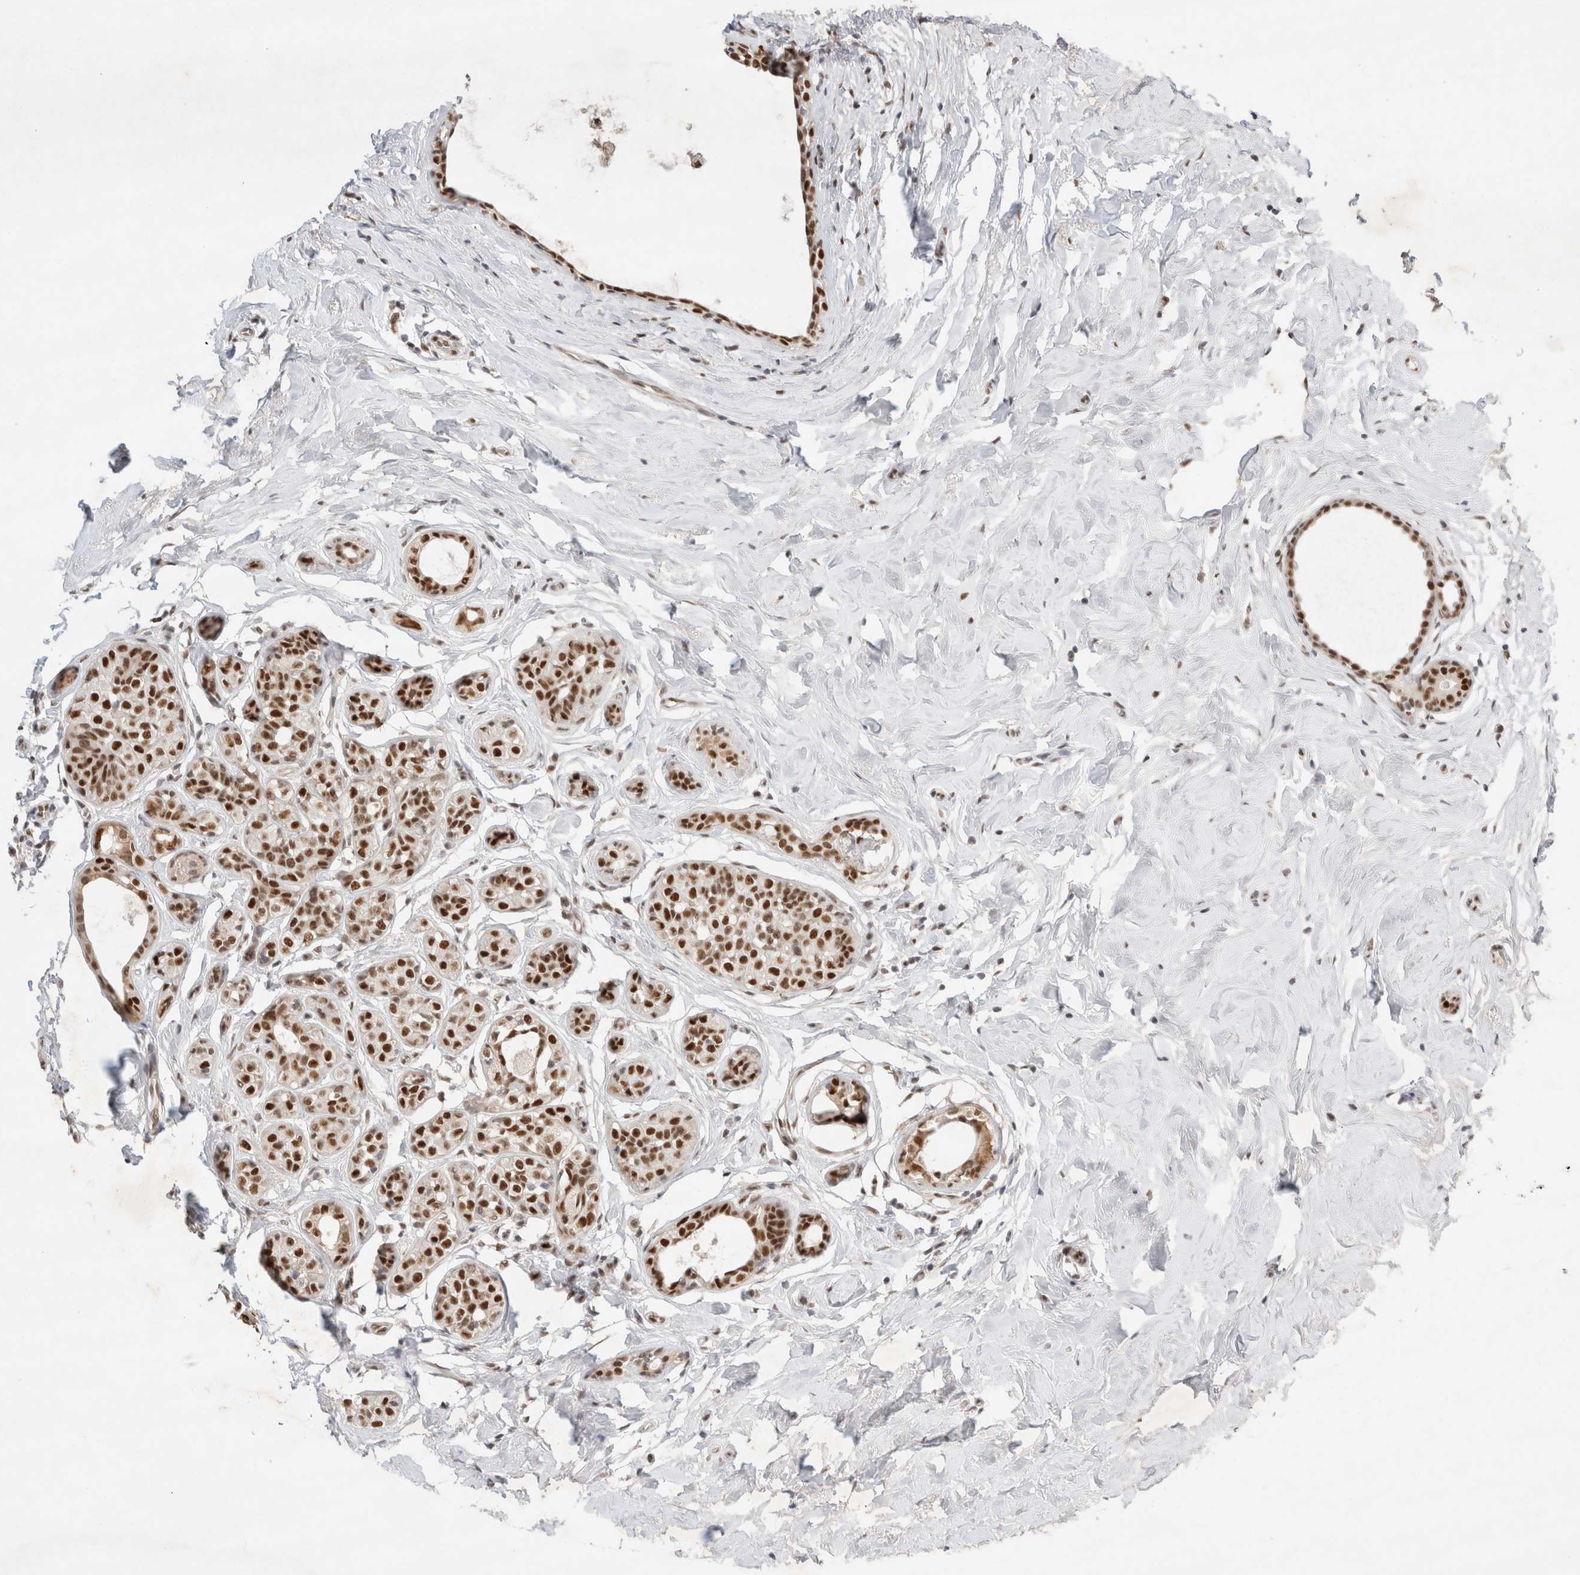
{"staining": {"intensity": "strong", "quantity": ">75%", "location": "nuclear"}, "tissue": "breast cancer", "cell_type": "Tumor cells", "image_type": "cancer", "snomed": [{"axis": "morphology", "description": "Duct carcinoma"}, {"axis": "topography", "description": "Breast"}], "caption": "Brown immunohistochemical staining in infiltrating ductal carcinoma (breast) displays strong nuclear staining in approximately >75% of tumor cells. Immunohistochemistry (ihc) stains the protein of interest in brown and the nuclei are stained blue.", "gene": "GTF2I", "patient": {"sex": "female", "age": 55}}